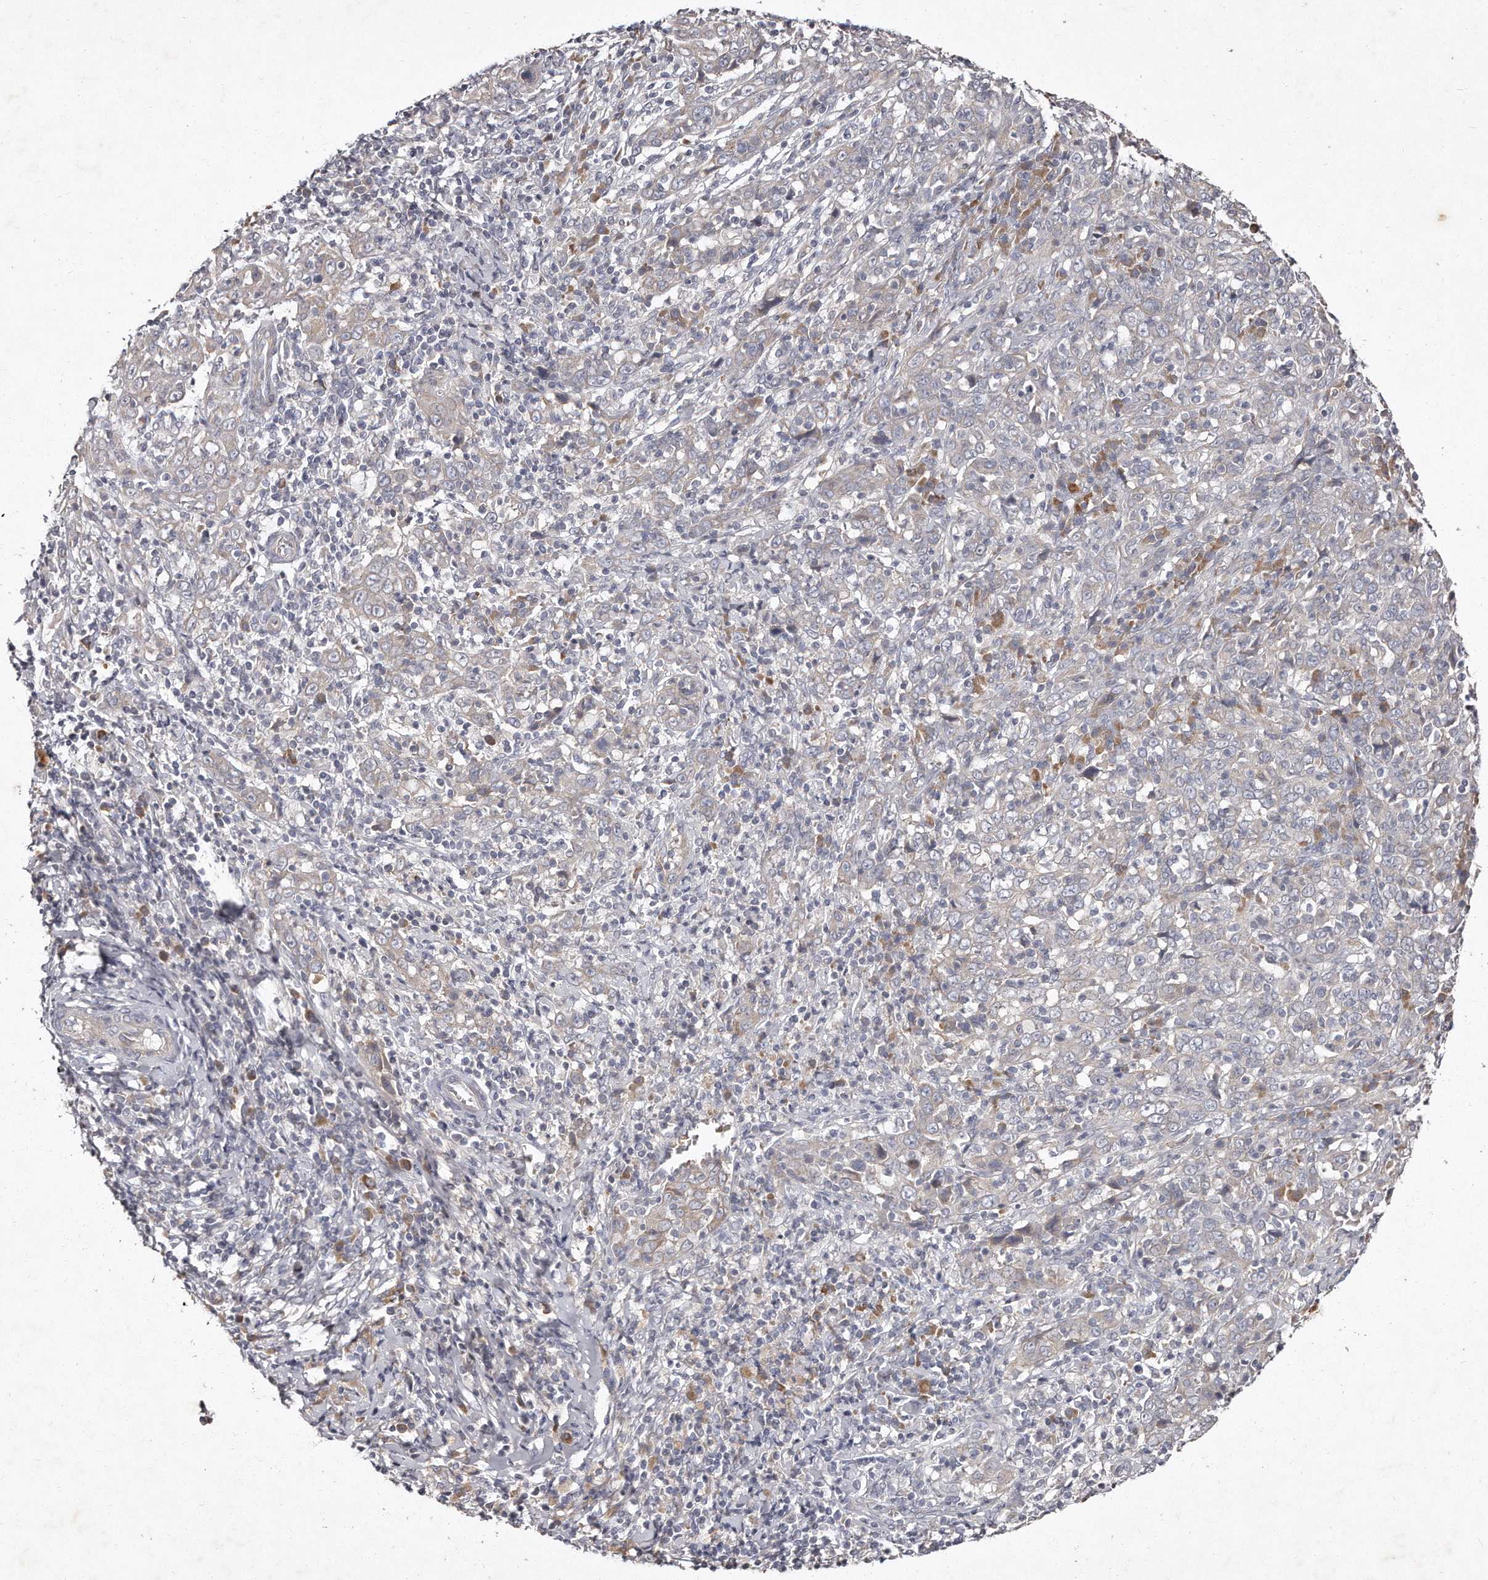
{"staining": {"intensity": "negative", "quantity": "none", "location": "none"}, "tissue": "cervical cancer", "cell_type": "Tumor cells", "image_type": "cancer", "snomed": [{"axis": "morphology", "description": "Squamous cell carcinoma, NOS"}, {"axis": "topography", "description": "Cervix"}], "caption": "There is no significant expression in tumor cells of cervical cancer (squamous cell carcinoma). (Brightfield microscopy of DAB IHC at high magnification).", "gene": "TECR", "patient": {"sex": "female", "age": 46}}